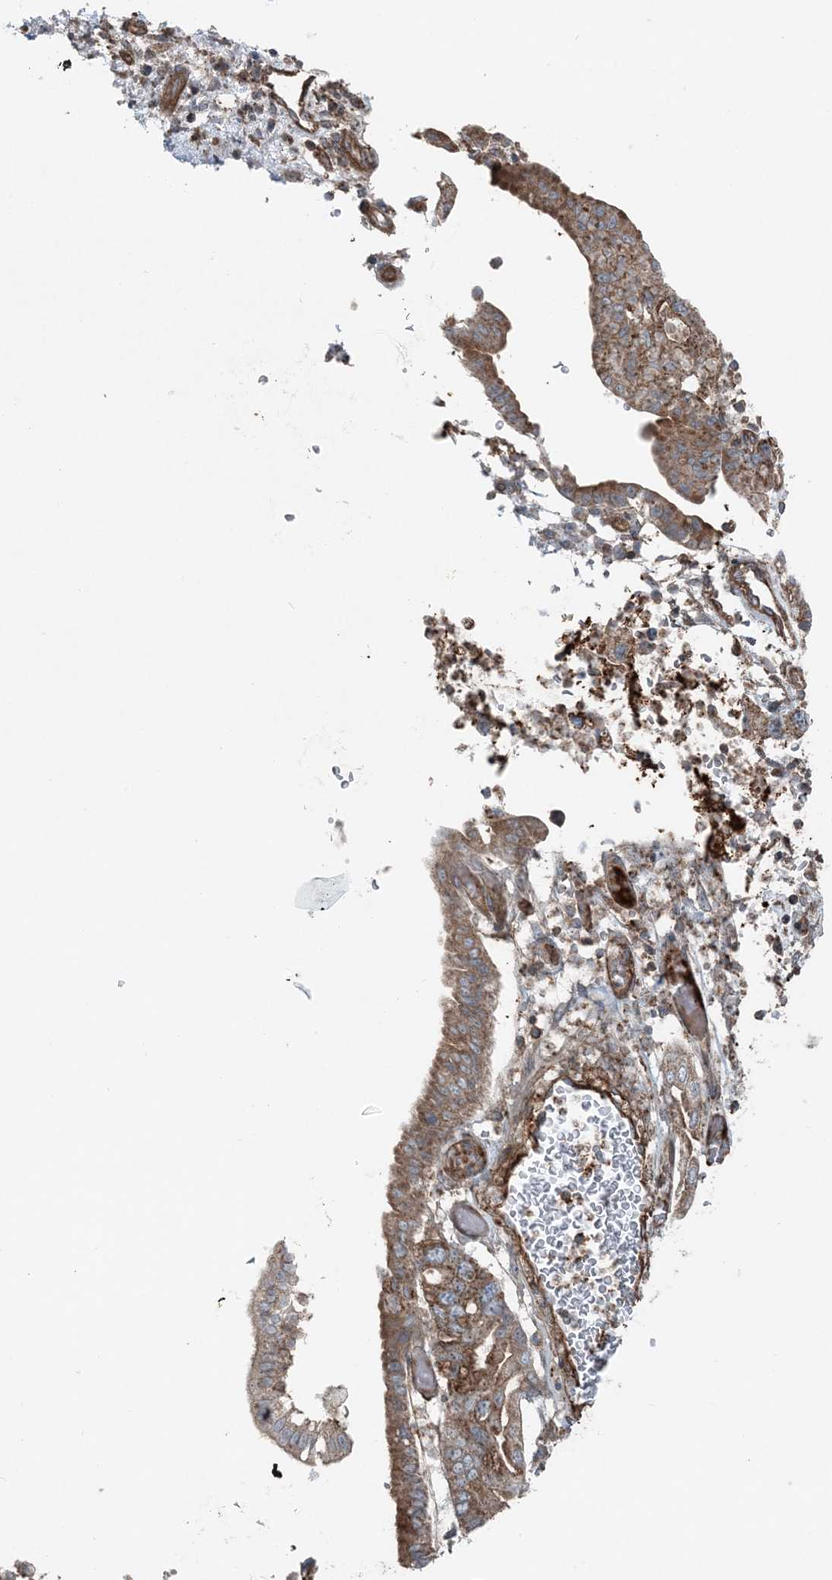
{"staining": {"intensity": "moderate", "quantity": ">75%", "location": "cytoplasmic/membranous"}, "tissue": "pancreatic cancer", "cell_type": "Tumor cells", "image_type": "cancer", "snomed": [{"axis": "morphology", "description": "Adenocarcinoma, NOS"}, {"axis": "topography", "description": "Pancreas"}], "caption": "Immunohistochemistry photomicrograph of neoplastic tissue: human pancreatic cancer (adenocarcinoma) stained using IHC reveals medium levels of moderate protein expression localized specifically in the cytoplasmic/membranous of tumor cells, appearing as a cytoplasmic/membranous brown color.", "gene": "KY", "patient": {"sex": "female", "age": 73}}